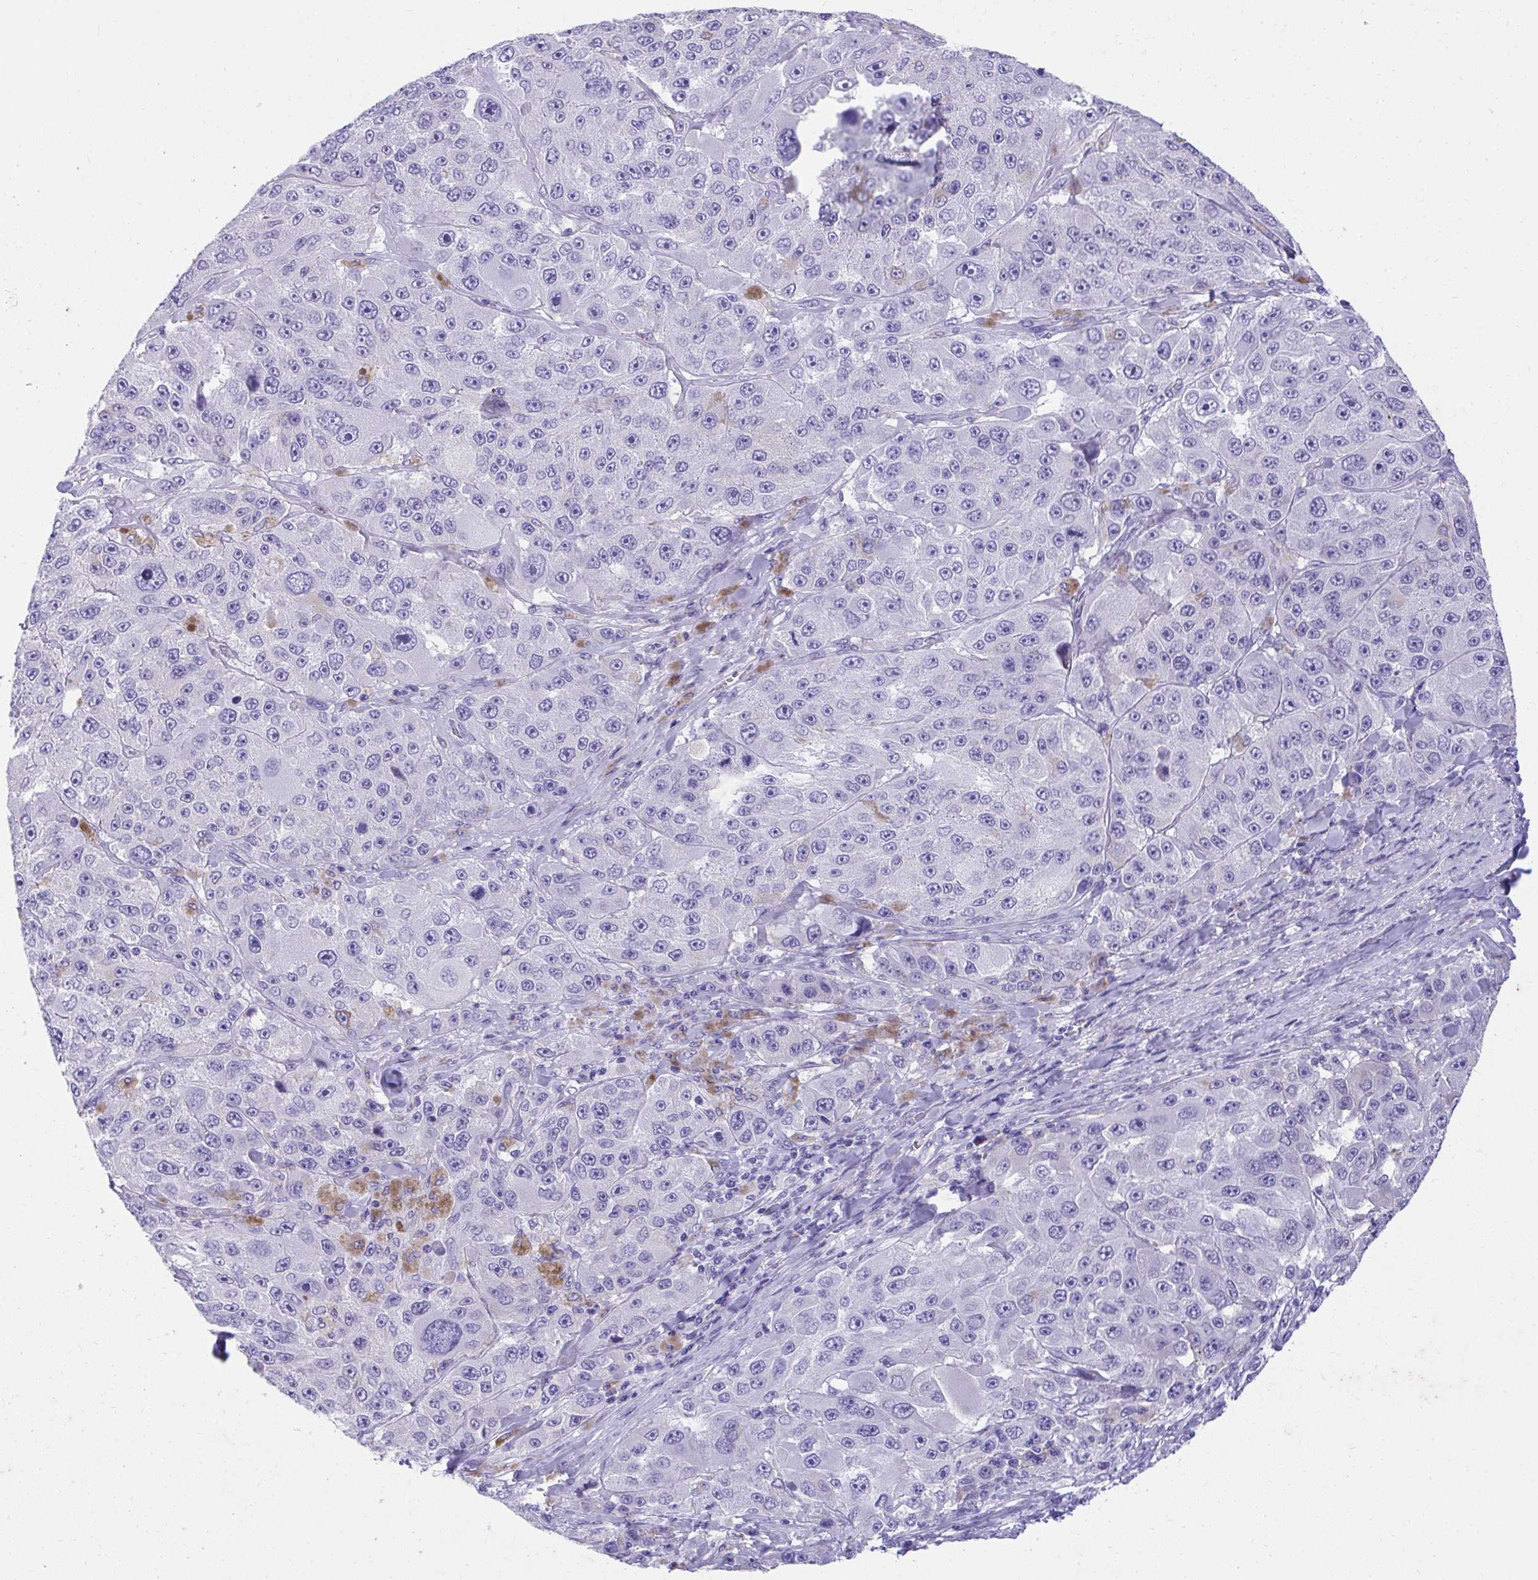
{"staining": {"intensity": "negative", "quantity": "none", "location": "none"}, "tissue": "melanoma", "cell_type": "Tumor cells", "image_type": "cancer", "snomed": [{"axis": "morphology", "description": "Malignant melanoma, Metastatic site"}, {"axis": "topography", "description": "Lymph node"}], "caption": "This image is of malignant melanoma (metastatic site) stained with immunohistochemistry to label a protein in brown with the nuclei are counter-stained blue. There is no expression in tumor cells. (DAB (3,3'-diaminobenzidine) immunohistochemistry, high magnification).", "gene": "KLK1", "patient": {"sex": "male", "age": 62}}